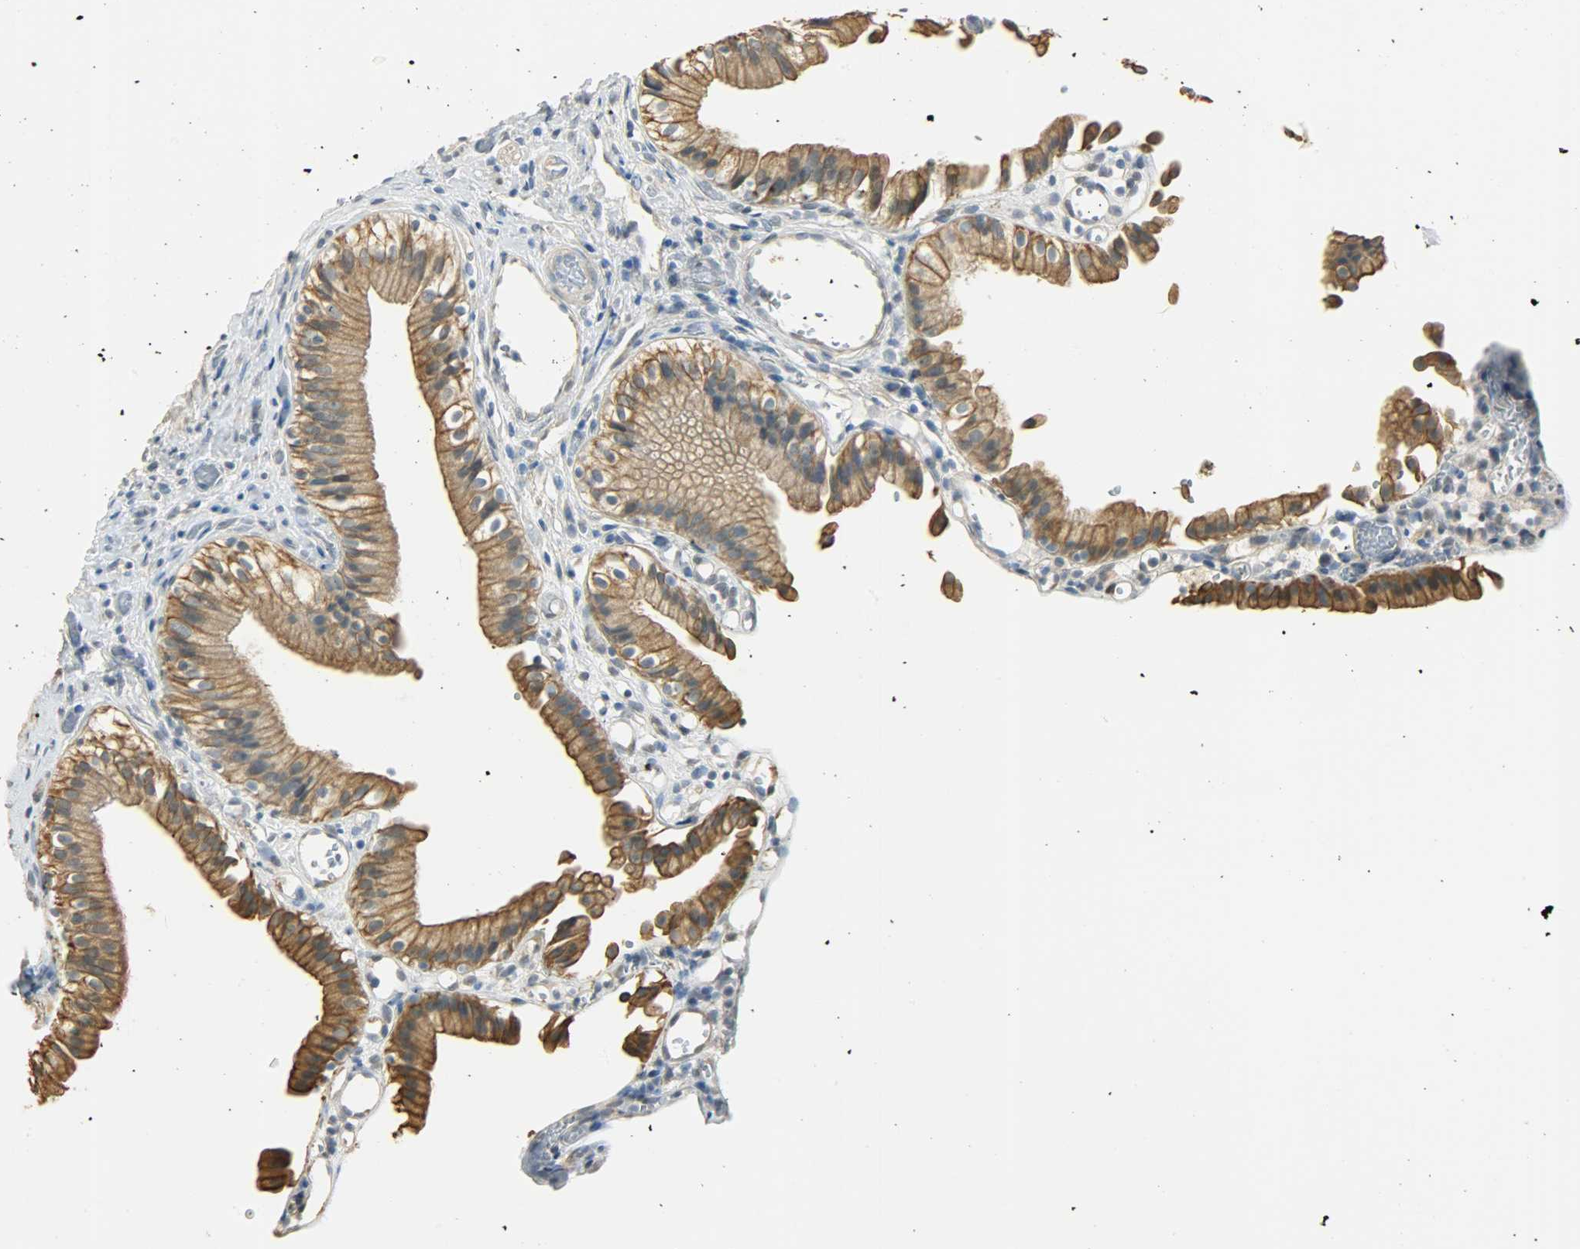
{"staining": {"intensity": "strong", "quantity": ">75%", "location": "cytoplasmic/membranous"}, "tissue": "gallbladder", "cell_type": "Glandular cells", "image_type": "normal", "snomed": [{"axis": "morphology", "description": "Normal tissue, NOS"}, {"axis": "topography", "description": "Gallbladder"}], "caption": "Brown immunohistochemical staining in unremarkable gallbladder exhibits strong cytoplasmic/membranous positivity in about >75% of glandular cells.", "gene": "USP13", "patient": {"sex": "male", "age": 65}}